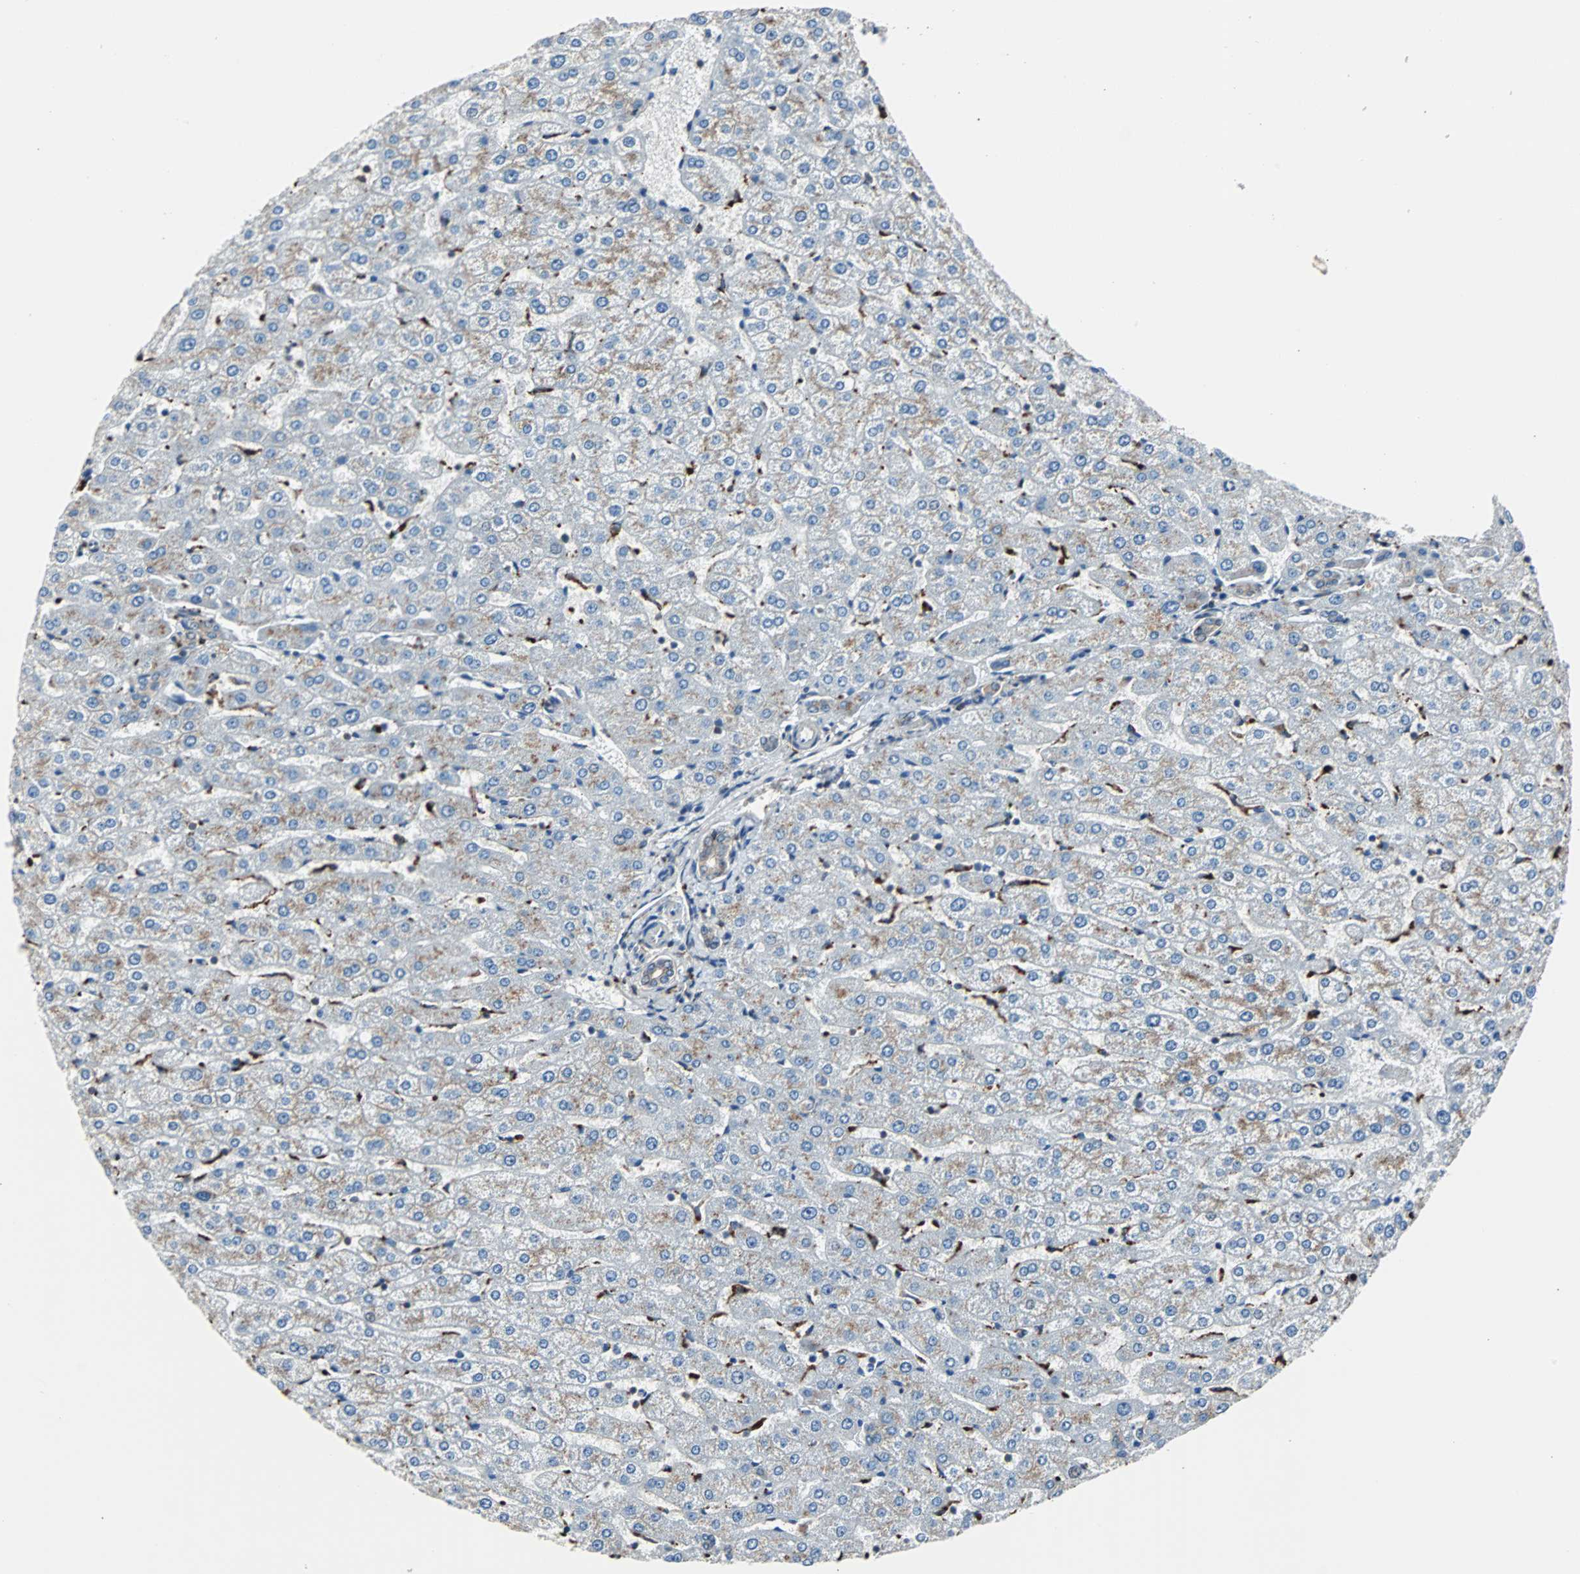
{"staining": {"intensity": "weak", "quantity": "25%-75%", "location": "cytoplasmic/membranous"}, "tissue": "liver", "cell_type": "Cholangiocytes", "image_type": "normal", "snomed": [{"axis": "morphology", "description": "Normal tissue, NOS"}, {"axis": "morphology", "description": "Fibrosis, NOS"}, {"axis": "topography", "description": "Liver"}], "caption": "Protein analysis of normal liver displays weak cytoplasmic/membranous positivity in approximately 25%-75% of cholangiocytes.", "gene": "RELA", "patient": {"sex": "female", "age": 29}}